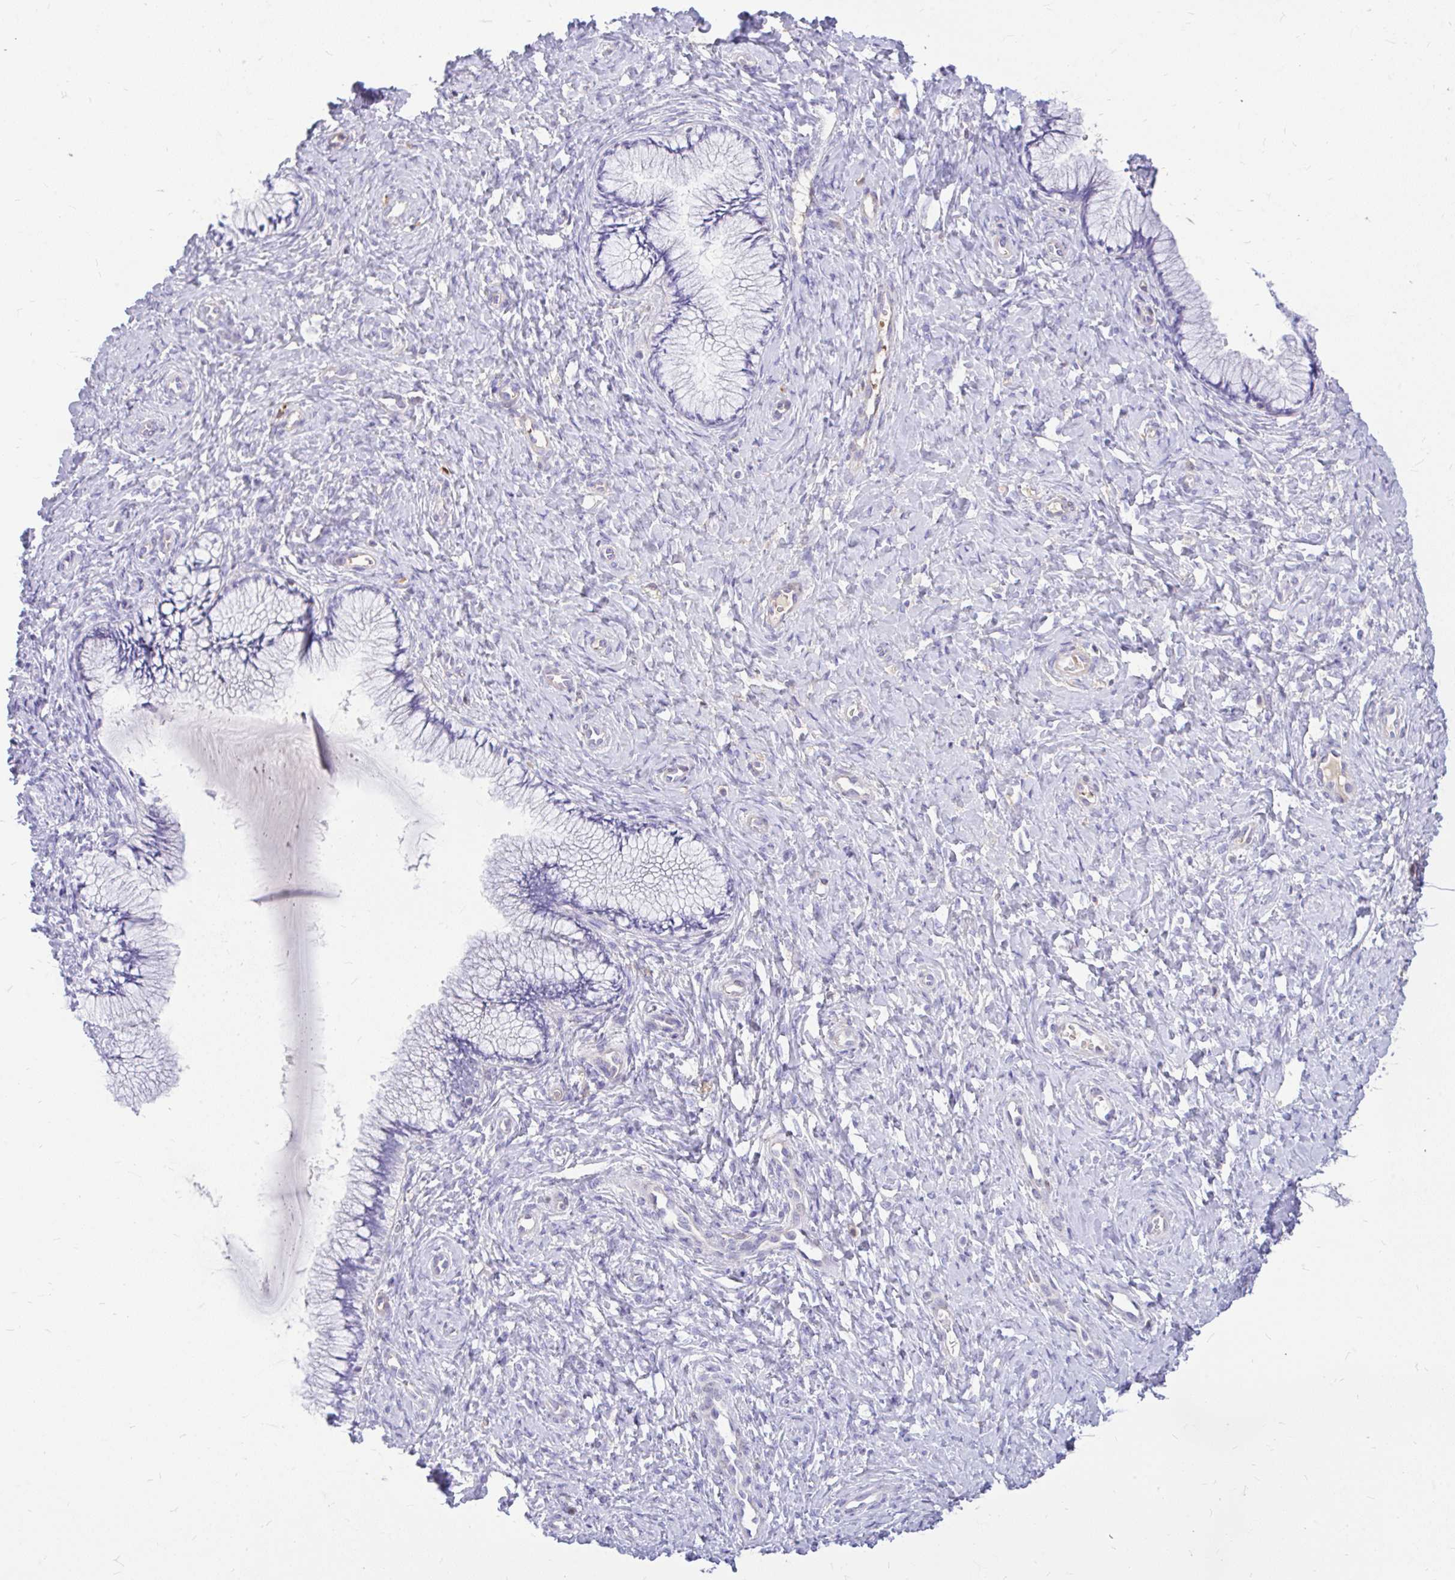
{"staining": {"intensity": "negative", "quantity": "none", "location": "none"}, "tissue": "cervix", "cell_type": "Glandular cells", "image_type": "normal", "snomed": [{"axis": "morphology", "description": "Normal tissue, NOS"}, {"axis": "topography", "description": "Cervix"}], "caption": "There is no significant staining in glandular cells of cervix. (DAB immunohistochemistry visualized using brightfield microscopy, high magnification).", "gene": "MAP1LC3A", "patient": {"sex": "female", "age": 37}}